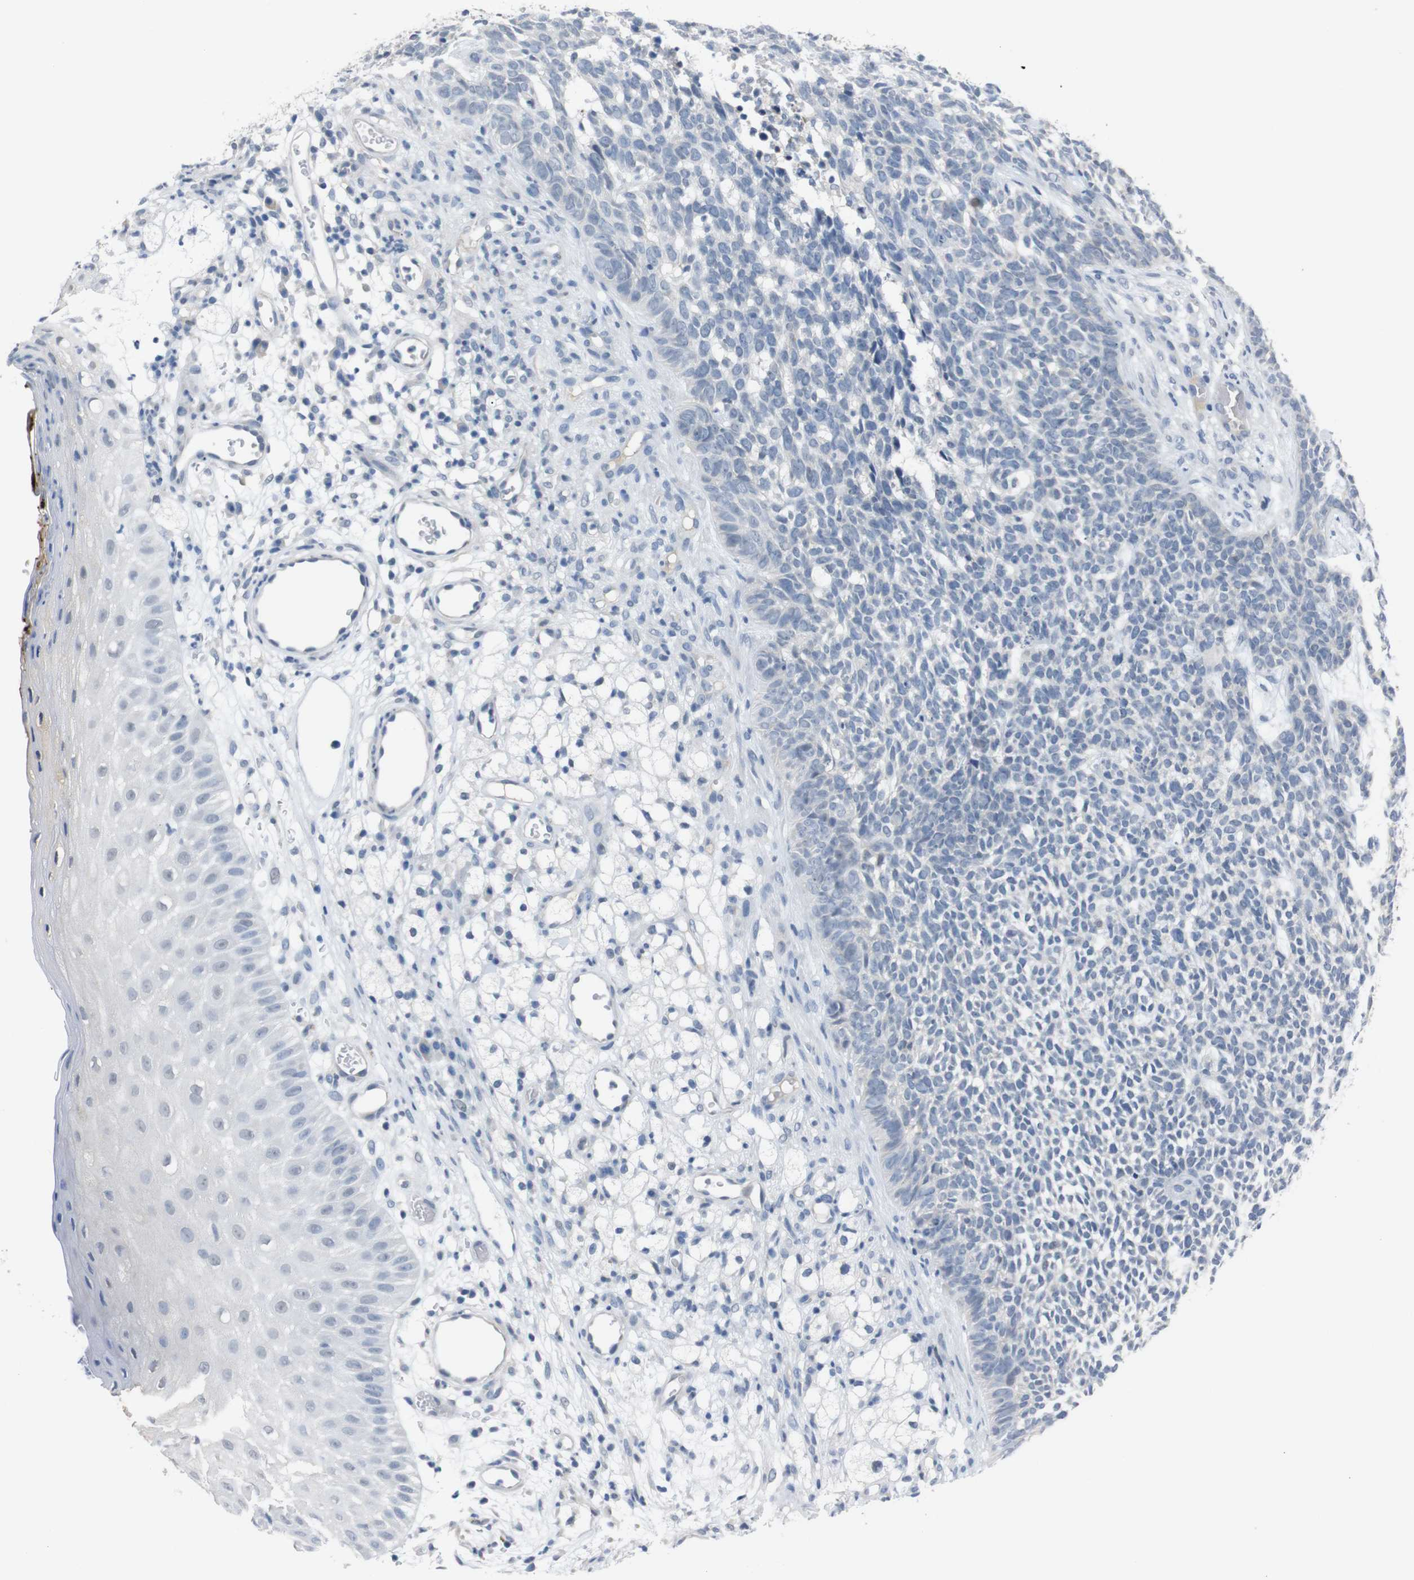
{"staining": {"intensity": "negative", "quantity": "none", "location": "none"}, "tissue": "skin cancer", "cell_type": "Tumor cells", "image_type": "cancer", "snomed": [{"axis": "morphology", "description": "Basal cell carcinoma"}, {"axis": "topography", "description": "Skin"}], "caption": "DAB (3,3'-diaminobenzidine) immunohistochemical staining of human skin basal cell carcinoma shows no significant expression in tumor cells.", "gene": "CHRM5", "patient": {"sex": "female", "age": 84}}